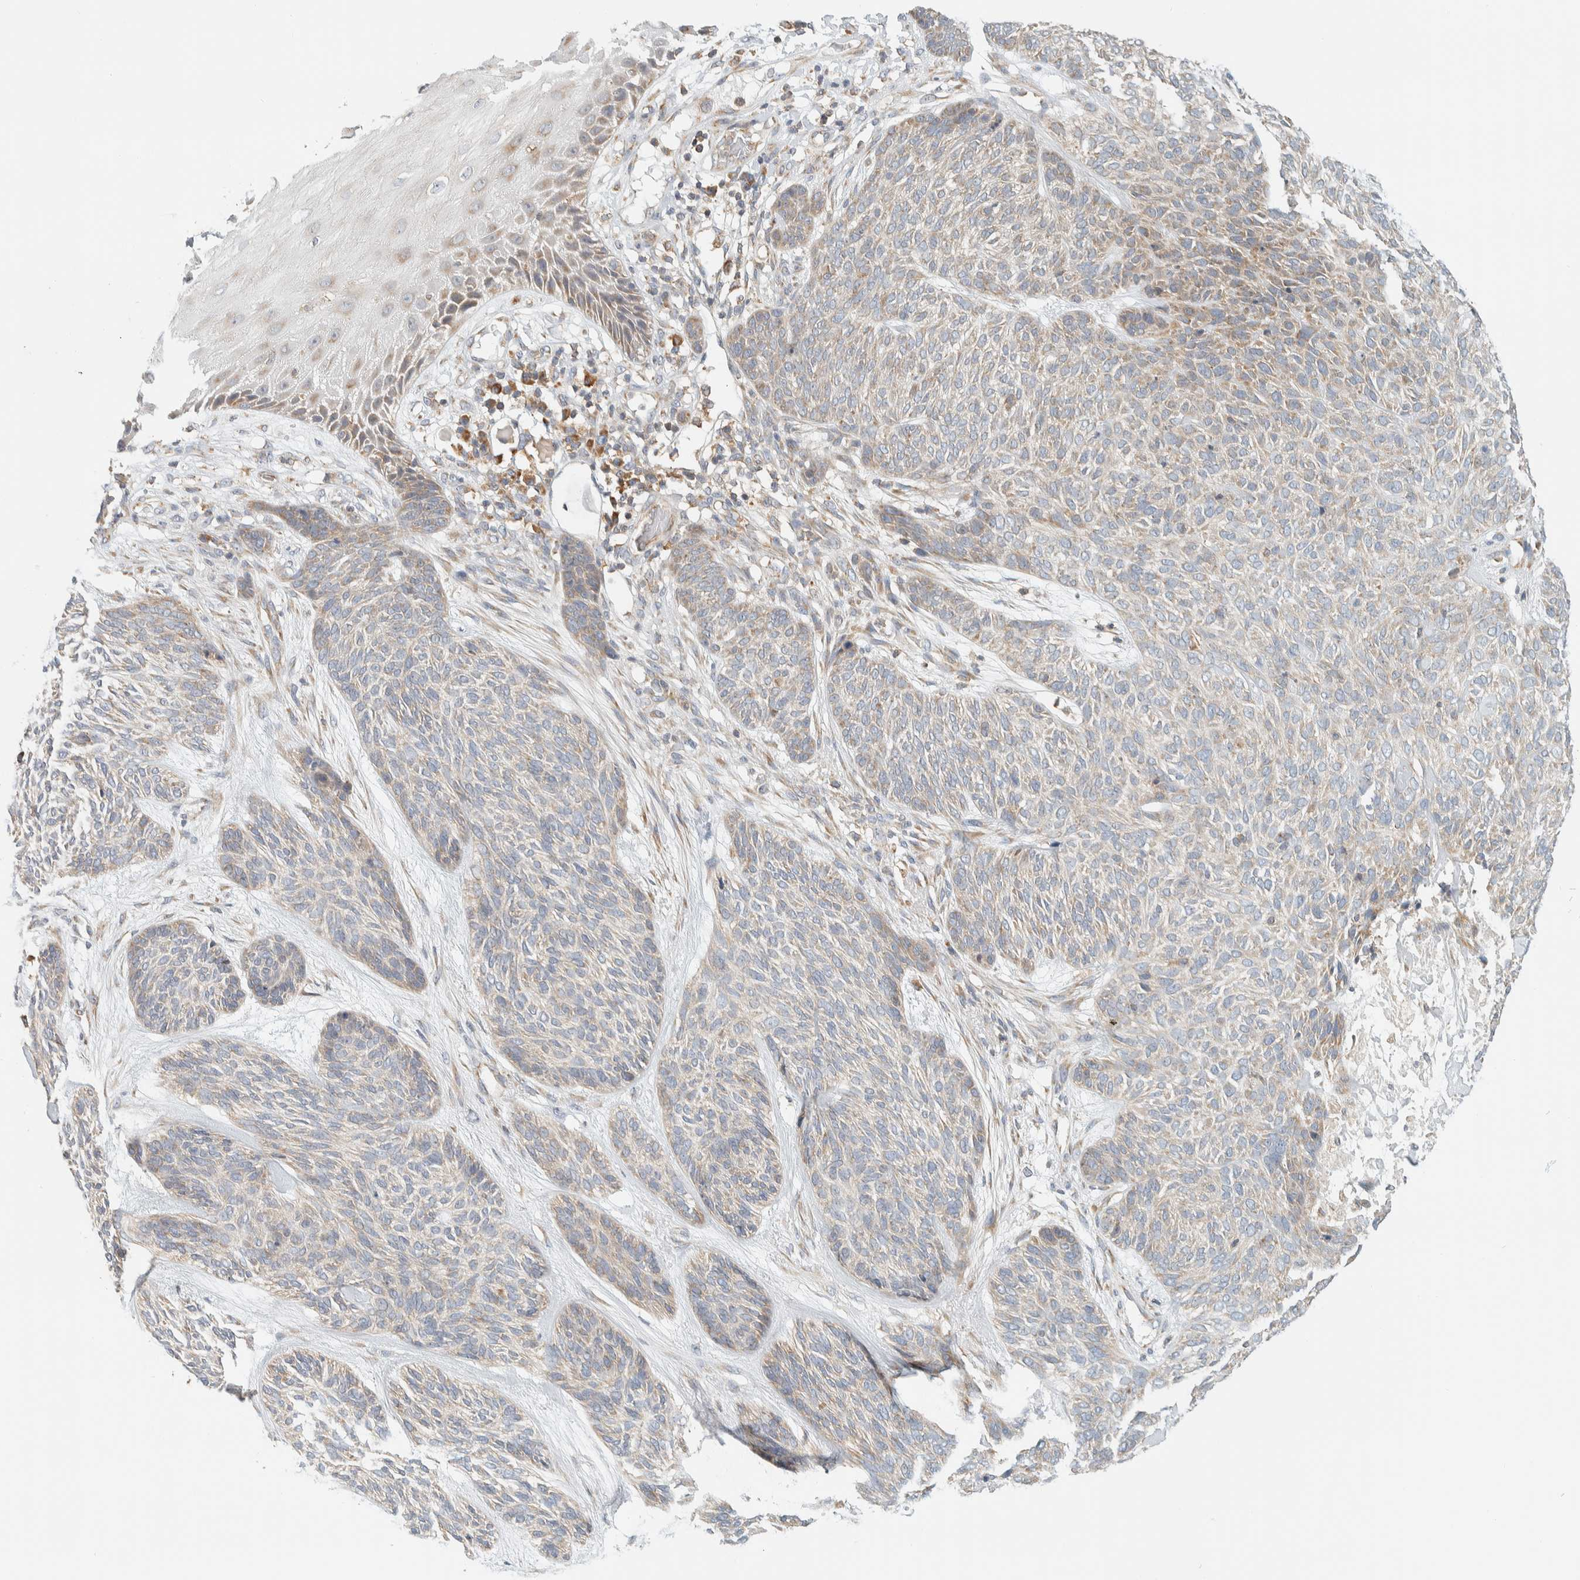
{"staining": {"intensity": "weak", "quantity": "<25%", "location": "cytoplasmic/membranous"}, "tissue": "skin cancer", "cell_type": "Tumor cells", "image_type": "cancer", "snomed": [{"axis": "morphology", "description": "Basal cell carcinoma"}, {"axis": "topography", "description": "Skin"}], "caption": "Immunohistochemistry of basal cell carcinoma (skin) exhibits no positivity in tumor cells.", "gene": "CCDC57", "patient": {"sex": "male", "age": 55}}